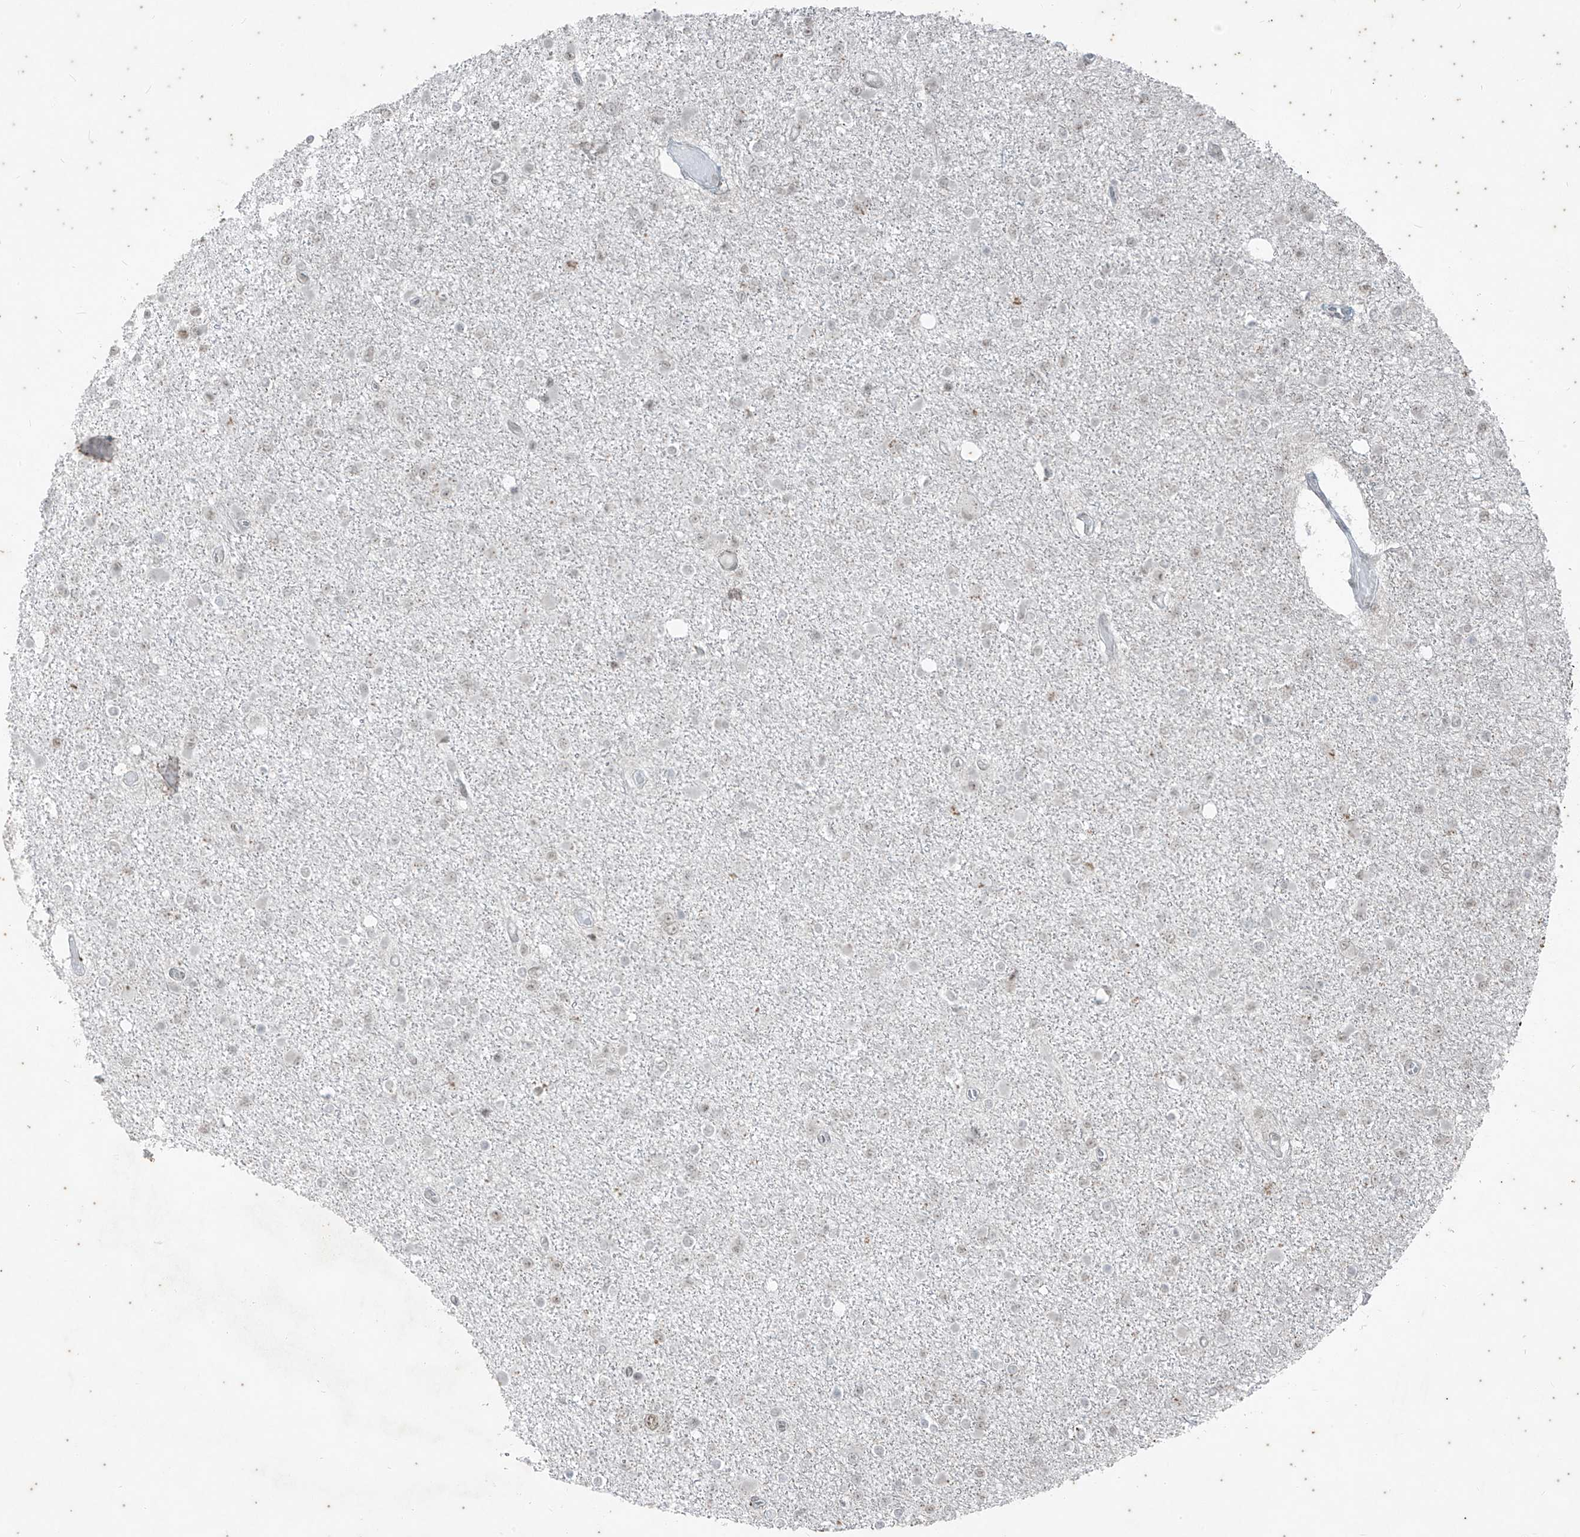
{"staining": {"intensity": "weak", "quantity": "<25%", "location": "nuclear"}, "tissue": "glioma", "cell_type": "Tumor cells", "image_type": "cancer", "snomed": [{"axis": "morphology", "description": "Glioma, malignant, Low grade"}, {"axis": "topography", "description": "Brain"}], "caption": "Immunohistochemical staining of malignant glioma (low-grade) shows no significant positivity in tumor cells.", "gene": "ZNF354B", "patient": {"sex": "female", "age": 22}}